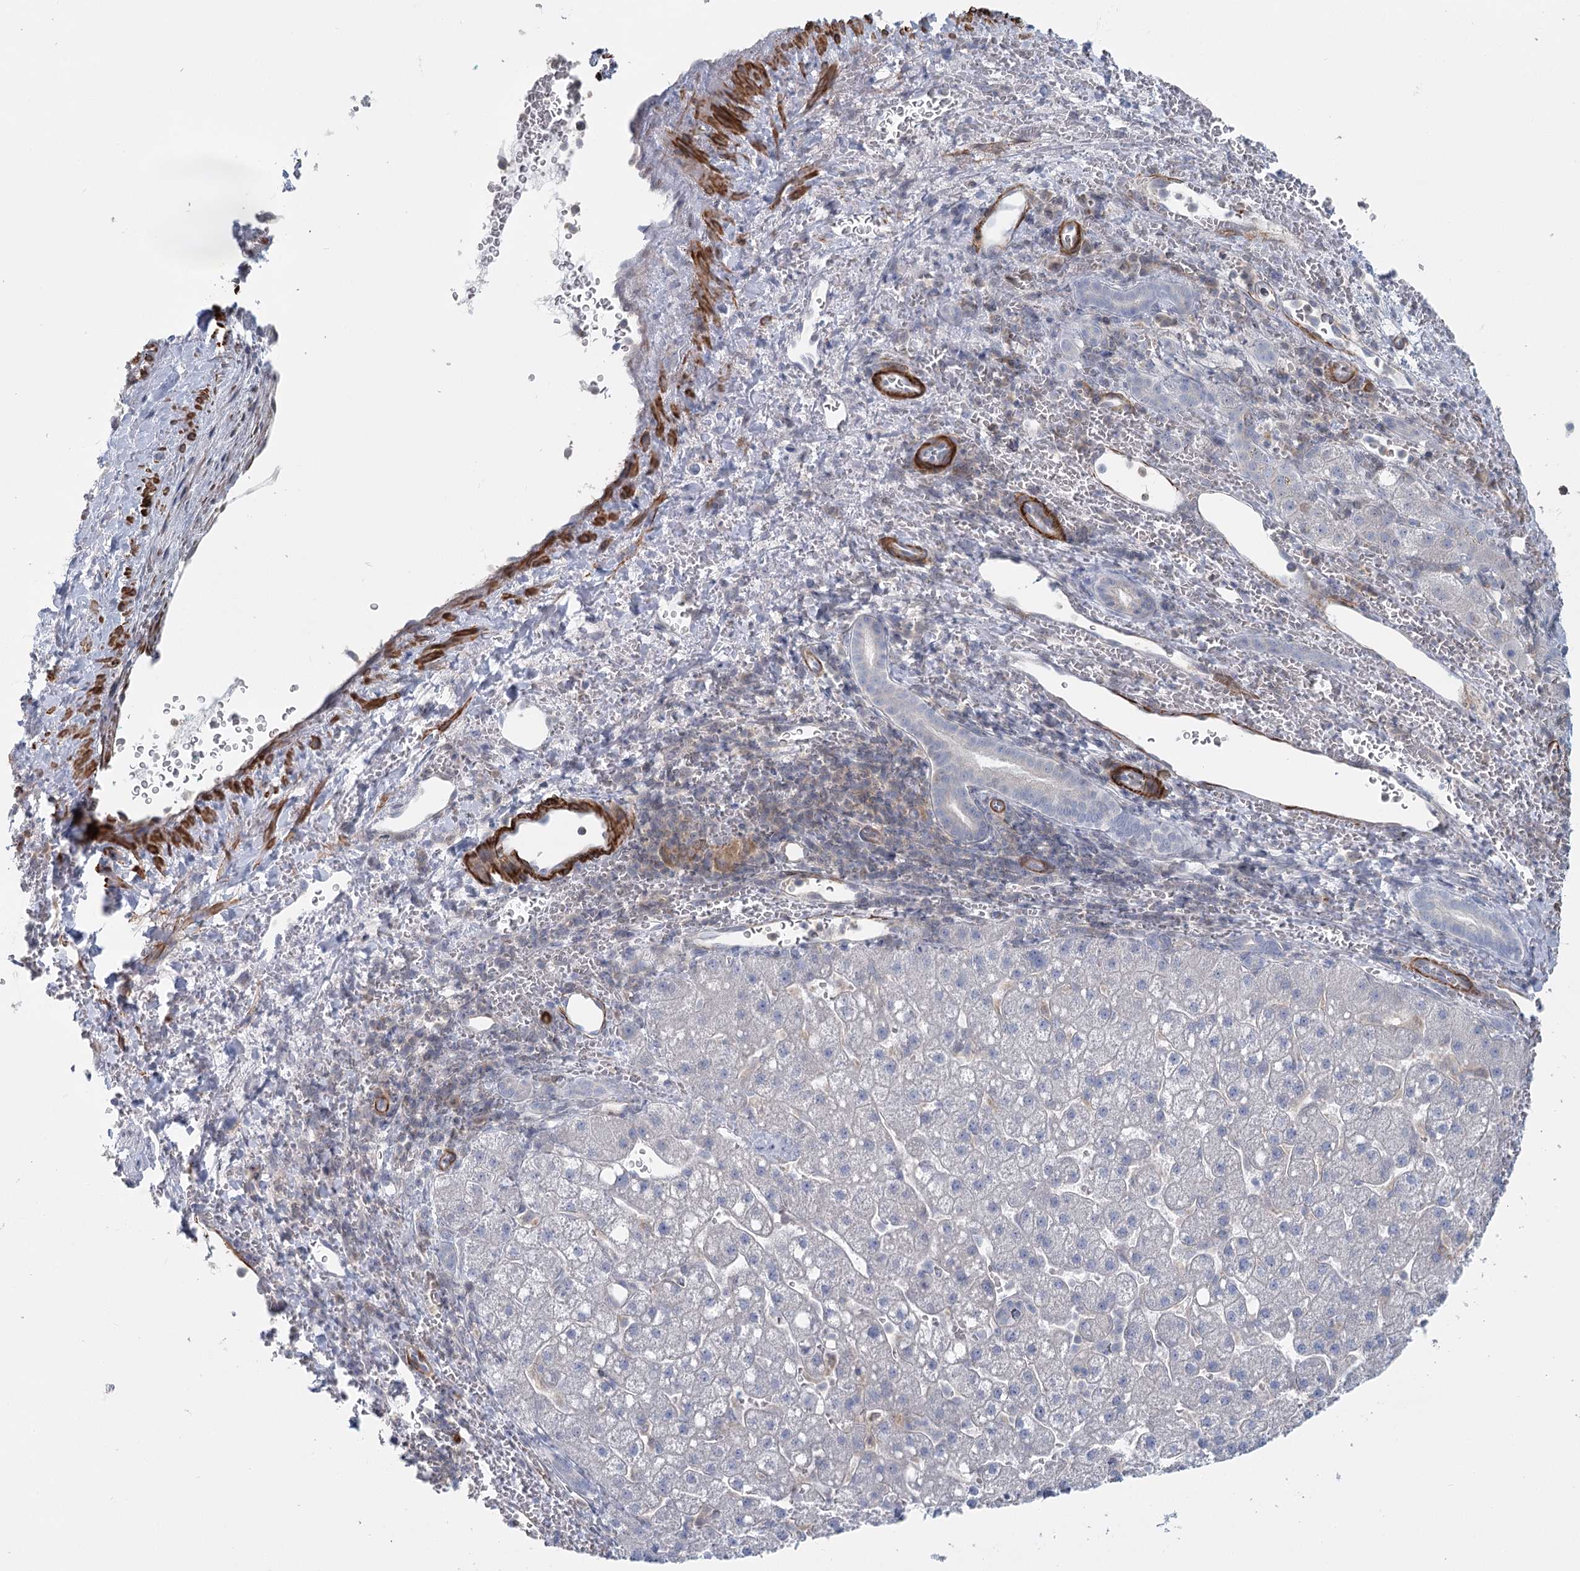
{"staining": {"intensity": "negative", "quantity": "none", "location": "none"}, "tissue": "liver cancer", "cell_type": "Tumor cells", "image_type": "cancer", "snomed": [{"axis": "morphology", "description": "Carcinoma, Hepatocellular, NOS"}, {"axis": "topography", "description": "Liver"}], "caption": "Image shows no protein staining in tumor cells of liver hepatocellular carcinoma tissue.", "gene": "USP11", "patient": {"sex": "male", "age": 57}}